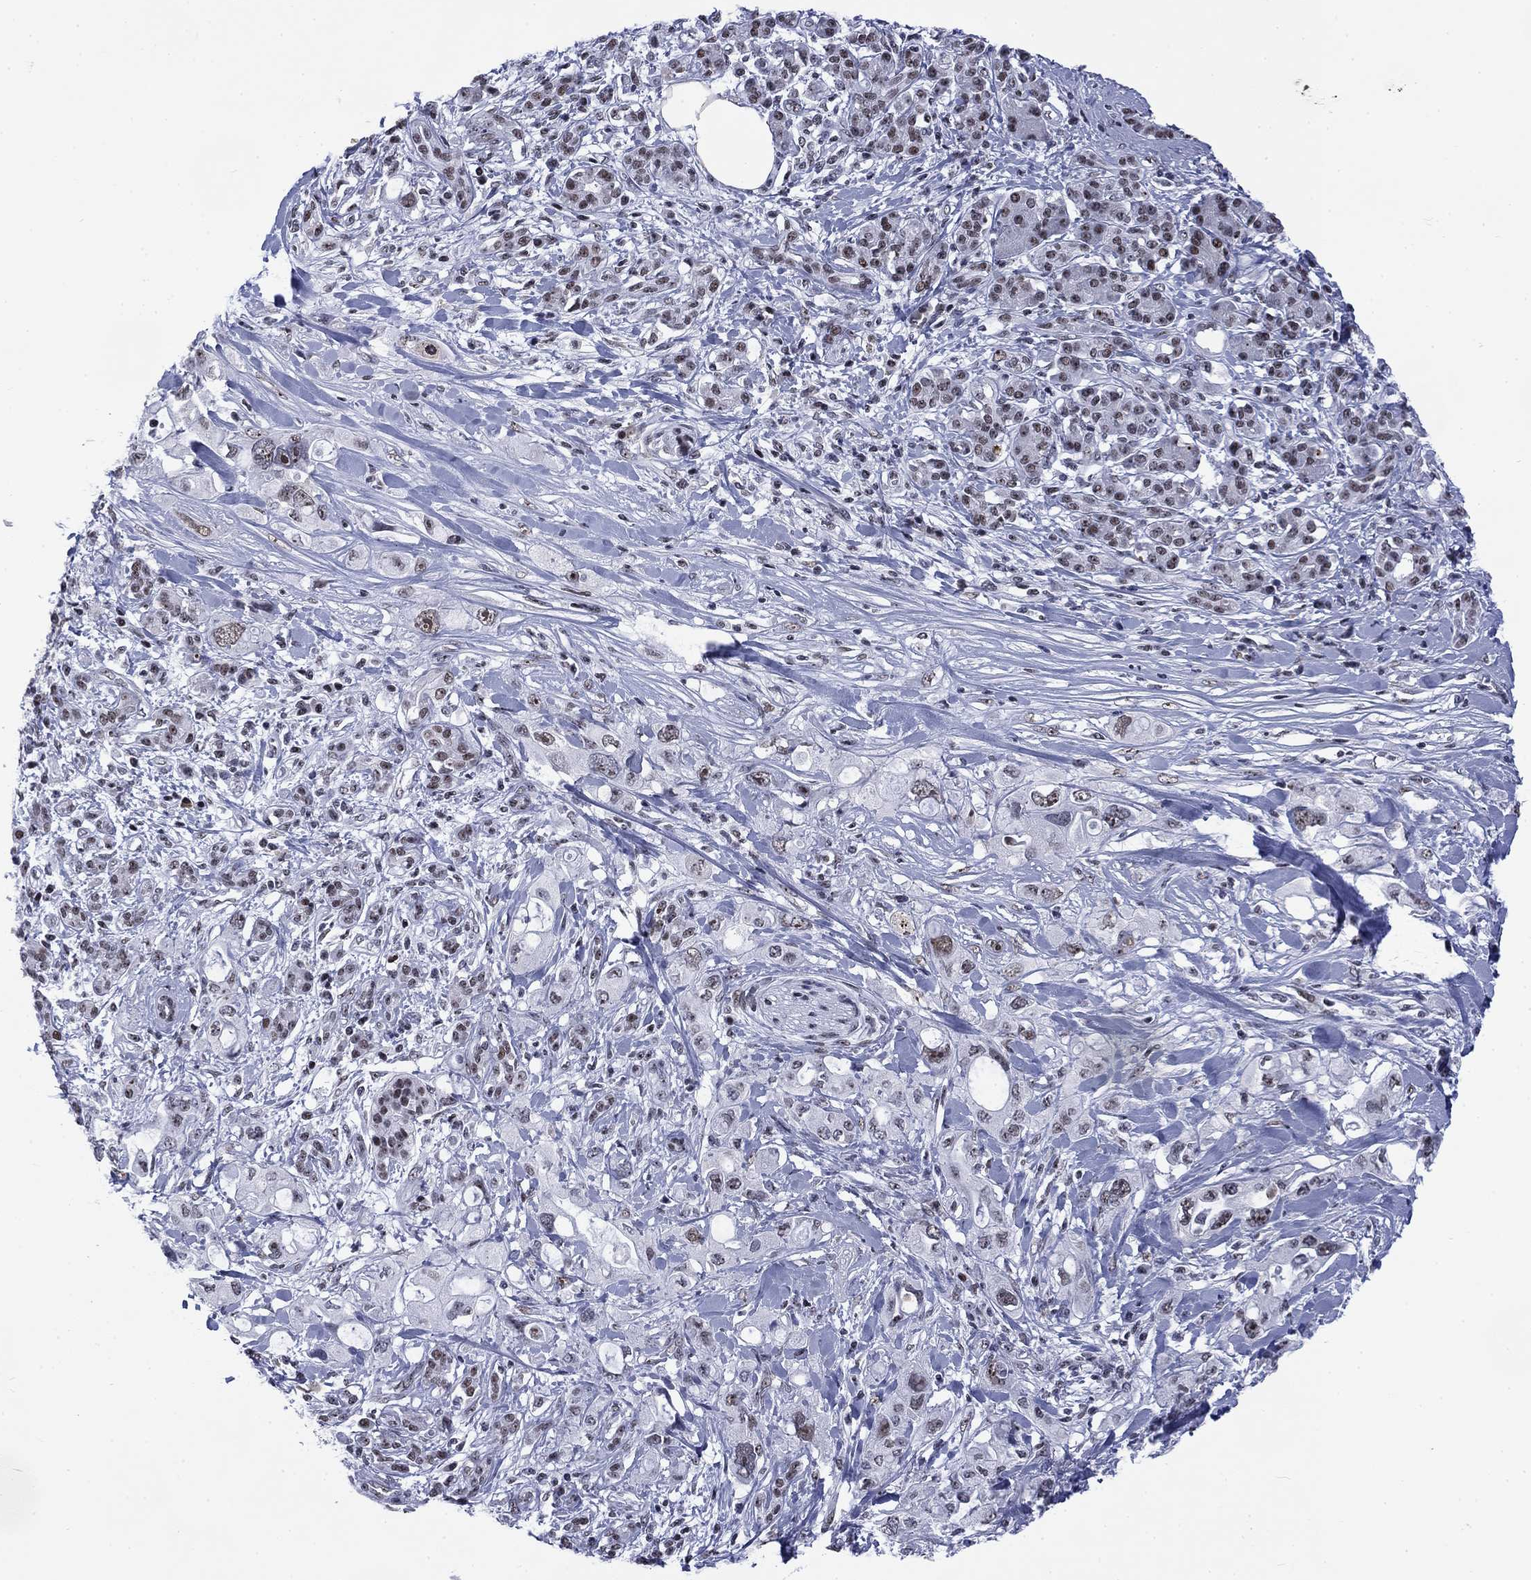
{"staining": {"intensity": "moderate", "quantity": "<25%", "location": "nuclear"}, "tissue": "pancreatic cancer", "cell_type": "Tumor cells", "image_type": "cancer", "snomed": [{"axis": "morphology", "description": "Adenocarcinoma, NOS"}, {"axis": "topography", "description": "Pancreas"}], "caption": "Moderate nuclear protein expression is appreciated in approximately <25% of tumor cells in pancreatic cancer. Nuclei are stained in blue.", "gene": "CSRNP3", "patient": {"sex": "female", "age": 56}}